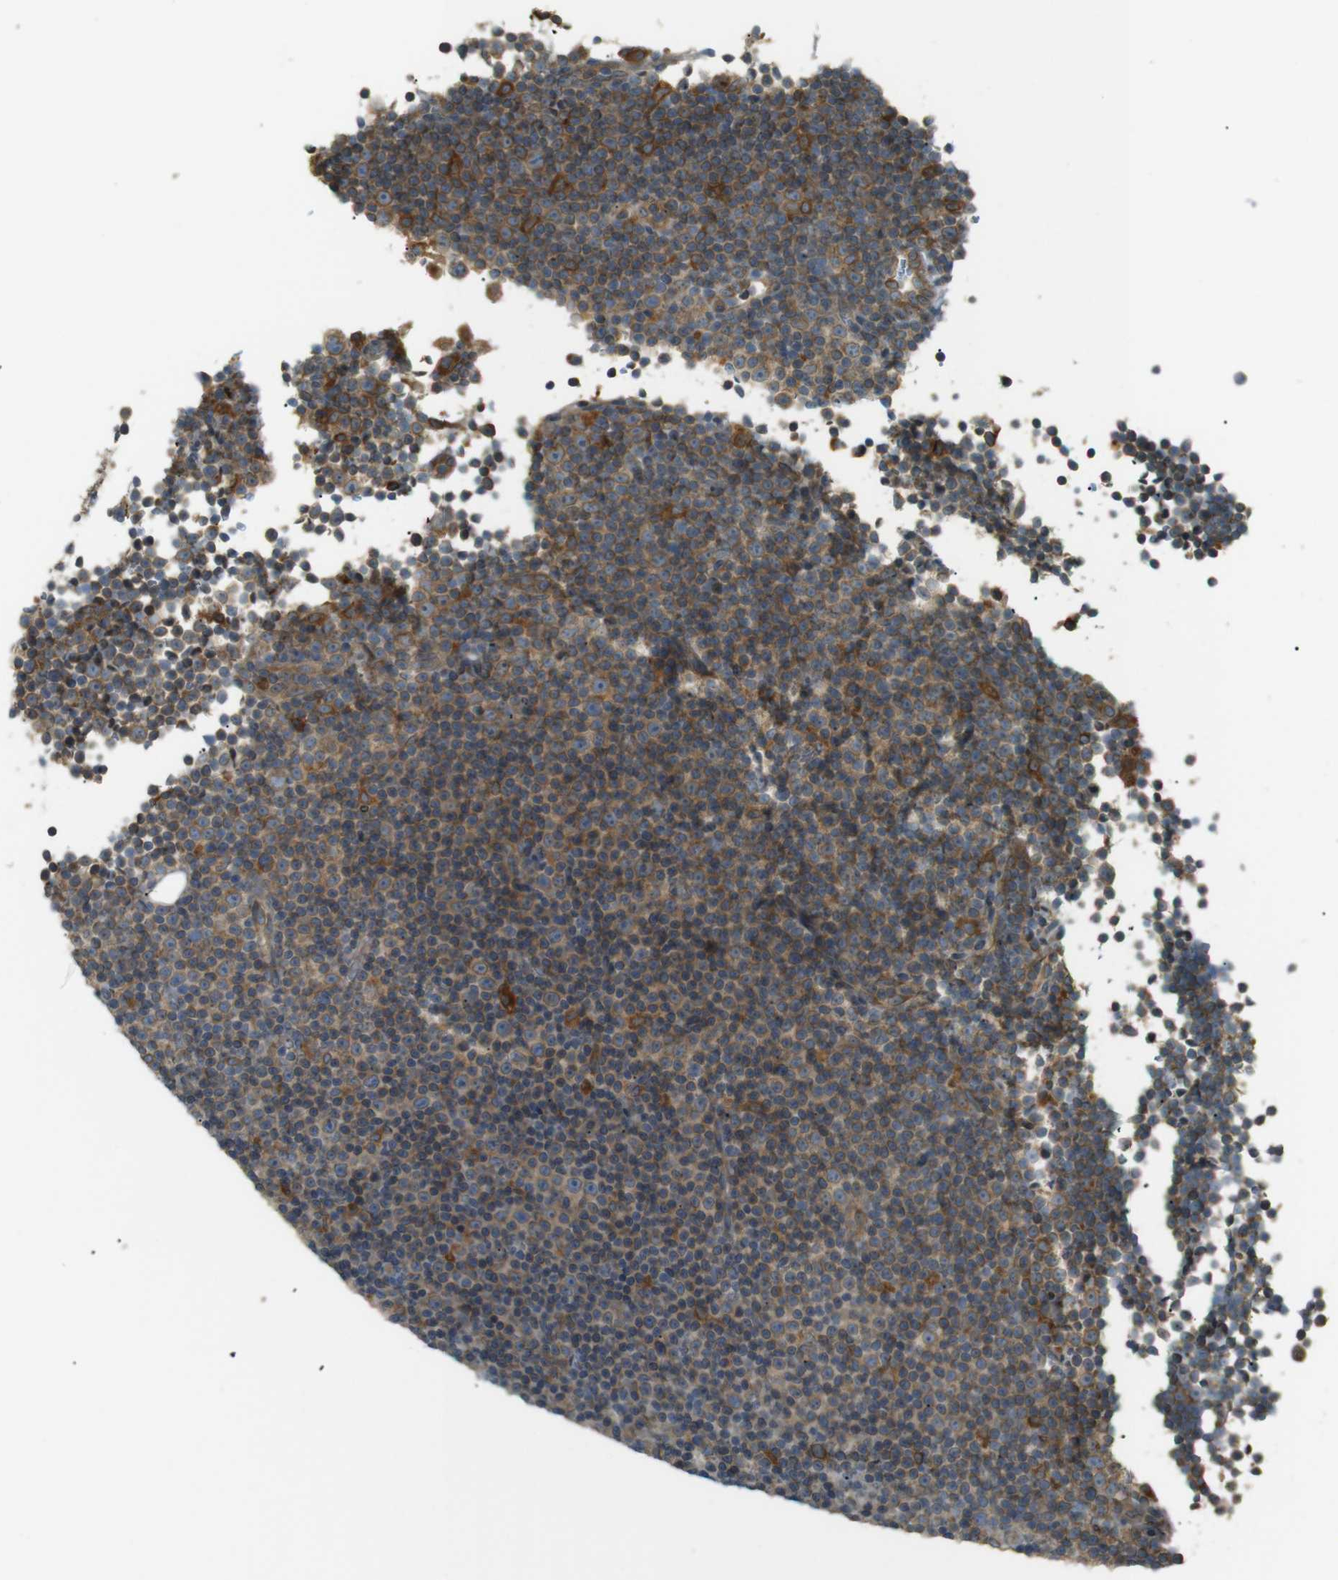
{"staining": {"intensity": "moderate", "quantity": "<25%", "location": "cytoplasmic/membranous"}, "tissue": "lymphoma", "cell_type": "Tumor cells", "image_type": "cancer", "snomed": [{"axis": "morphology", "description": "Malignant lymphoma, non-Hodgkin's type, Low grade"}, {"axis": "topography", "description": "Lymph node"}], "caption": "Immunohistochemical staining of human low-grade malignant lymphoma, non-Hodgkin's type displays moderate cytoplasmic/membranous protein positivity in about <25% of tumor cells.", "gene": "TMED4", "patient": {"sex": "female", "age": 67}}